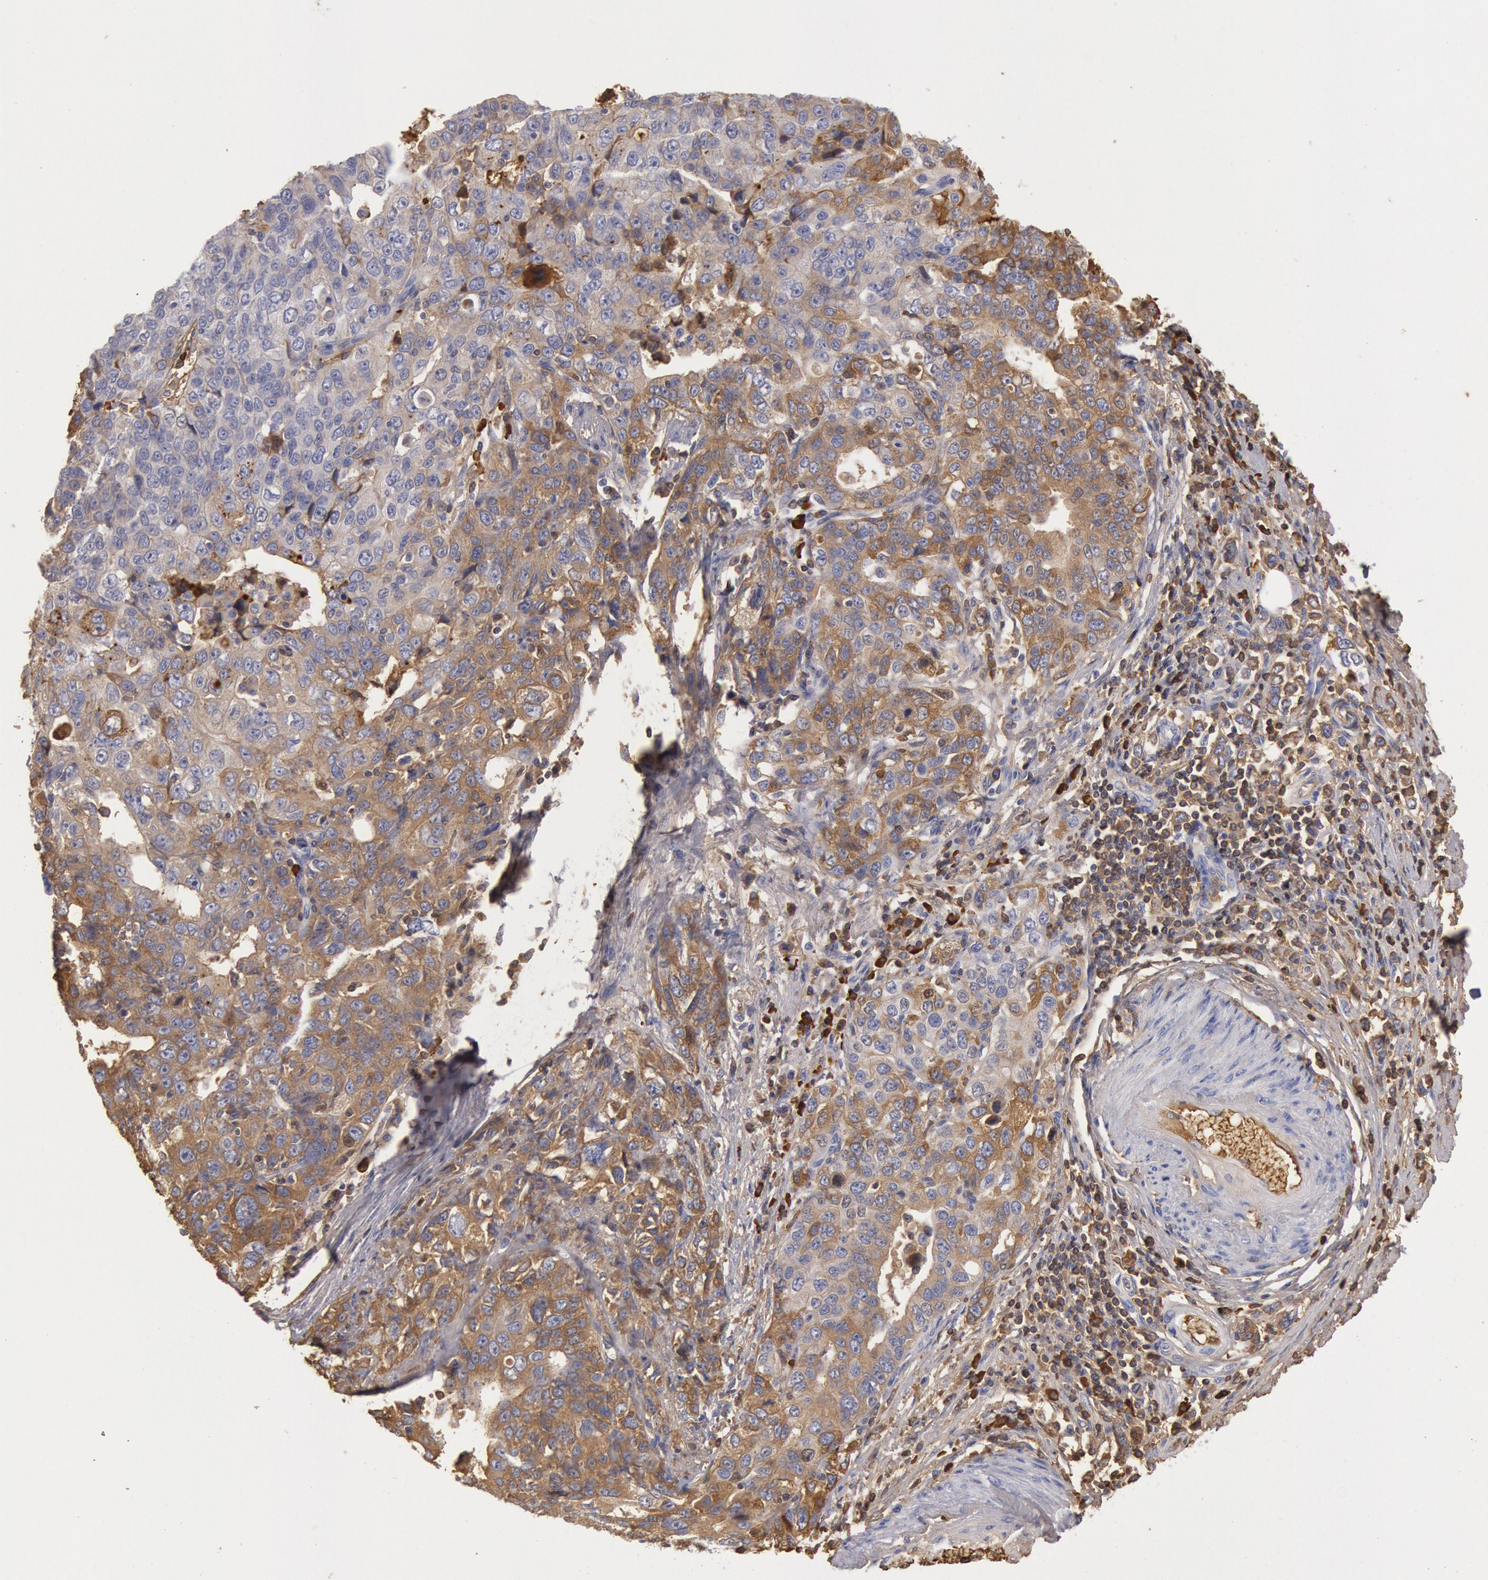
{"staining": {"intensity": "moderate", "quantity": "25%-75%", "location": "cytoplasmic/membranous"}, "tissue": "stomach cancer", "cell_type": "Tumor cells", "image_type": "cancer", "snomed": [{"axis": "morphology", "description": "Adenocarcinoma, NOS"}, {"axis": "topography", "description": "Stomach, upper"}], "caption": "Human stomach adenocarcinoma stained with a brown dye displays moderate cytoplasmic/membranous positive staining in about 25%-75% of tumor cells.", "gene": "IGHA1", "patient": {"sex": "male", "age": 76}}